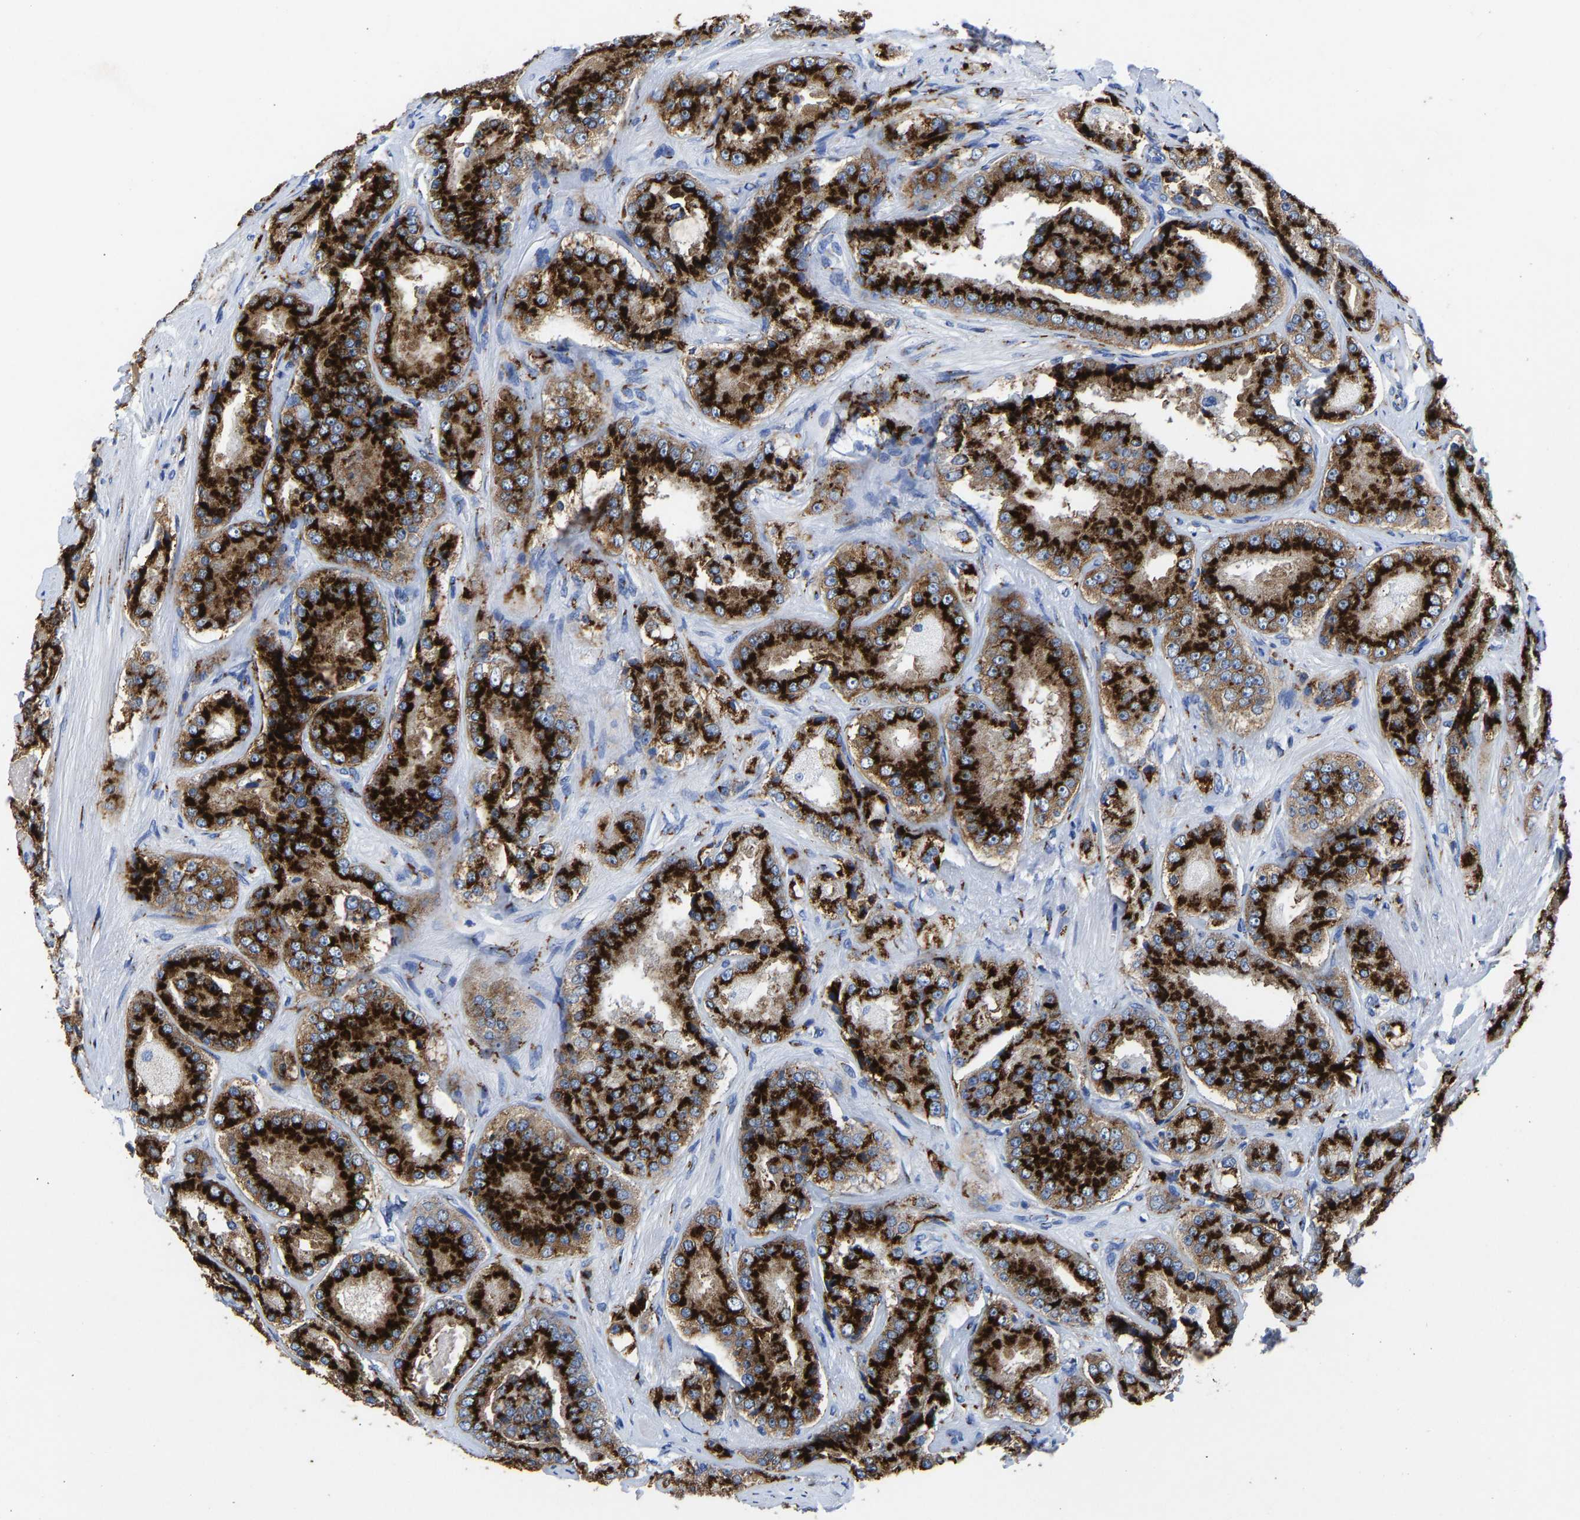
{"staining": {"intensity": "strong", "quantity": ">75%", "location": "cytoplasmic/membranous"}, "tissue": "prostate cancer", "cell_type": "Tumor cells", "image_type": "cancer", "snomed": [{"axis": "morphology", "description": "Adenocarcinoma, High grade"}, {"axis": "topography", "description": "Prostate"}], "caption": "Immunohistochemical staining of prostate cancer demonstrates strong cytoplasmic/membranous protein expression in about >75% of tumor cells. (DAB (3,3'-diaminobenzidine) = brown stain, brightfield microscopy at high magnification).", "gene": "TMEM87A", "patient": {"sex": "male", "age": 65}}